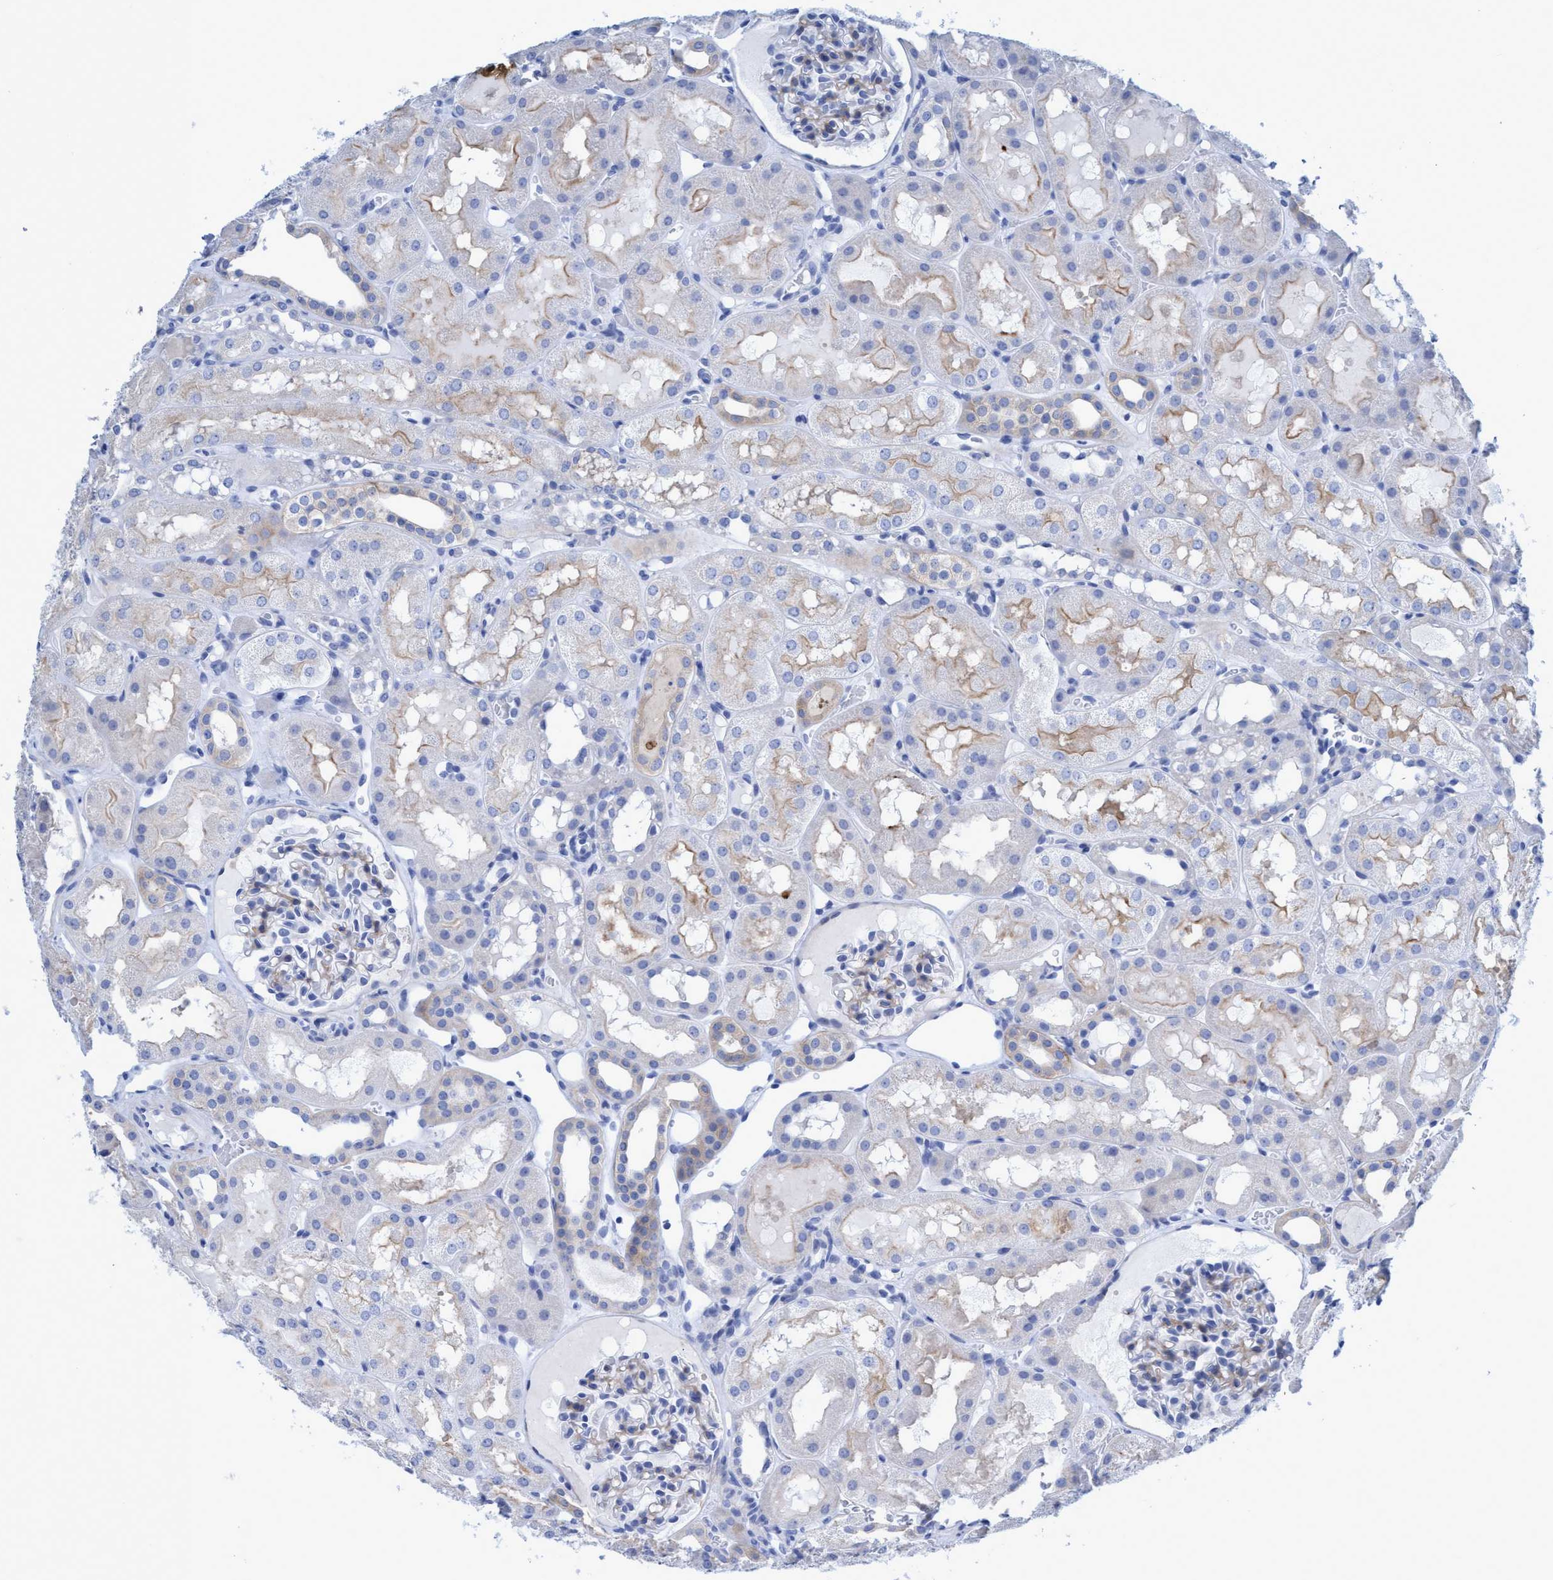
{"staining": {"intensity": "negative", "quantity": "none", "location": "none"}, "tissue": "kidney", "cell_type": "Cells in glomeruli", "image_type": "normal", "snomed": [{"axis": "morphology", "description": "Normal tissue, NOS"}, {"axis": "topography", "description": "Kidney"}, {"axis": "topography", "description": "Urinary bladder"}], "caption": "The IHC photomicrograph has no significant positivity in cells in glomeruli of kidney.", "gene": "PLPPR1", "patient": {"sex": "male", "age": 16}}